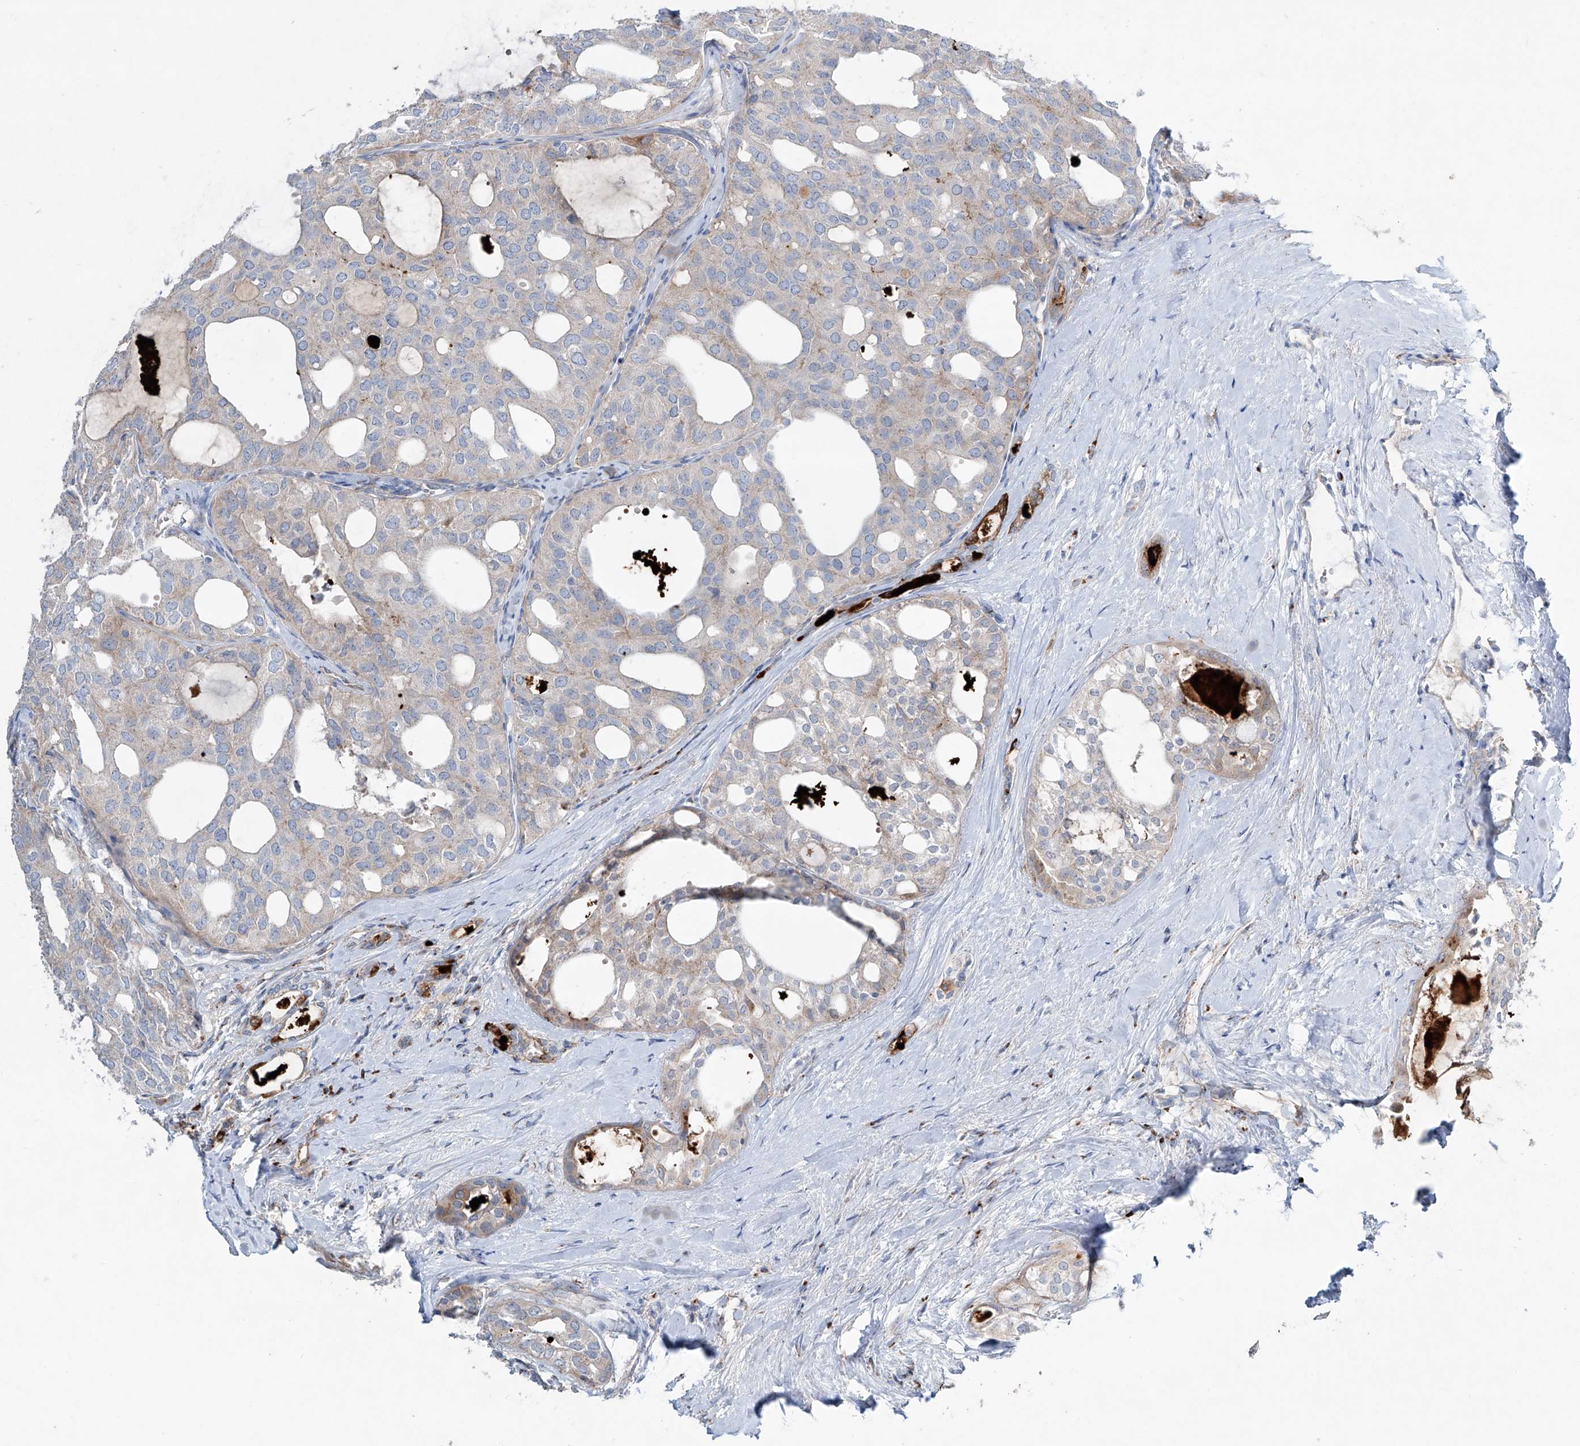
{"staining": {"intensity": "weak", "quantity": "<25%", "location": "cytoplasmic/membranous"}, "tissue": "thyroid cancer", "cell_type": "Tumor cells", "image_type": "cancer", "snomed": [{"axis": "morphology", "description": "Follicular adenoma carcinoma, NOS"}, {"axis": "topography", "description": "Thyroid gland"}], "caption": "Thyroid follicular adenoma carcinoma was stained to show a protein in brown. There is no significant staining in tumor cells.", "gene": "CDH5", "patient": {"sex": "male", "age": 75}}